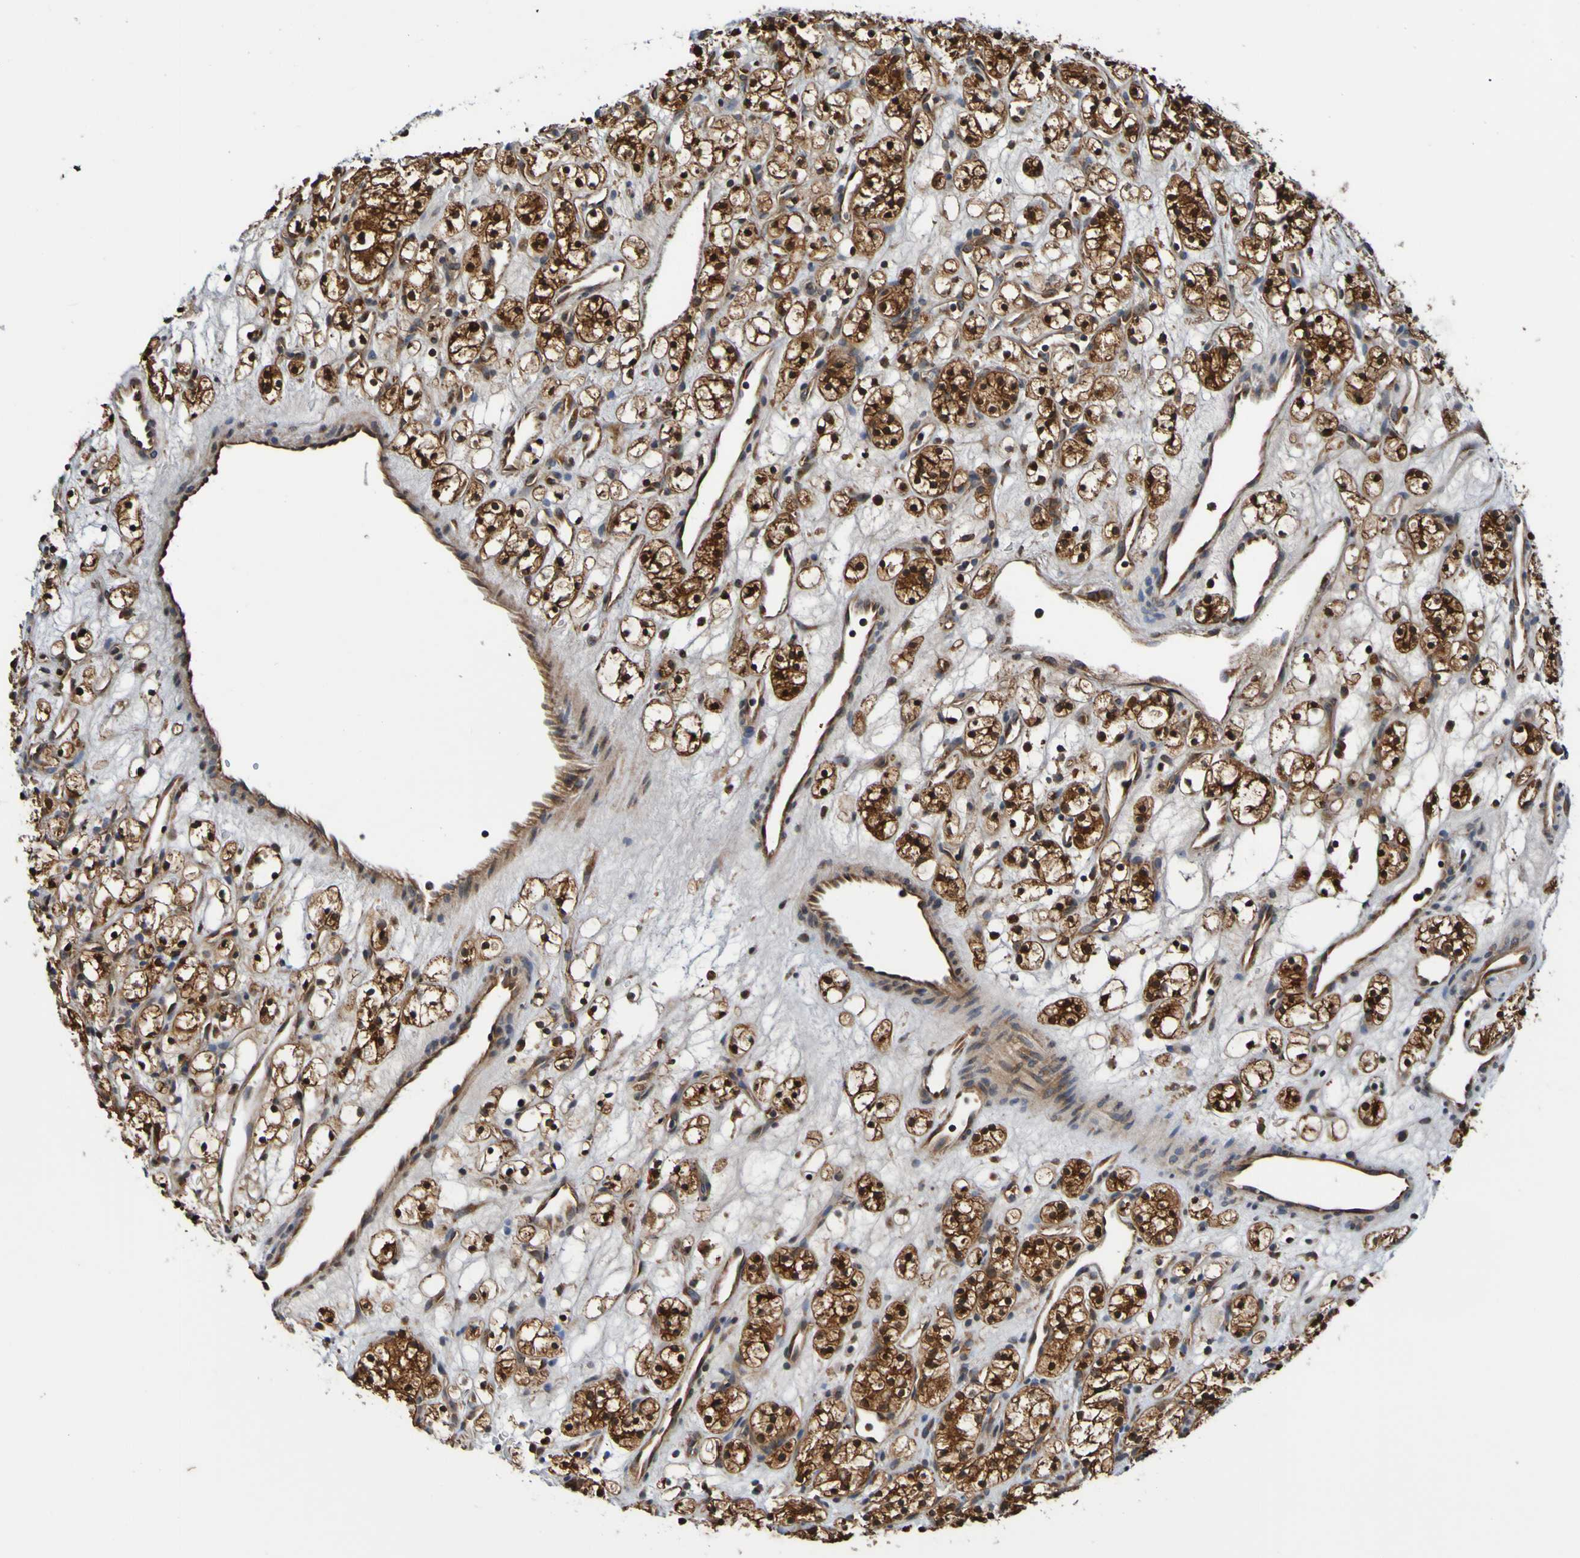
{"staining": {"intensity": "strong", "quantity": ">75%", "location": "cytoplasmic/membranous,nuclear"}, "tissue": "renal cancer", "cell_type": "Tumor cells", "image_type": "cancer", "snomed": [{"axis": "morphology", "description": "Adenocarcinoma, NOS"}, {"axis": "topography", "description": "Kidney"}], "caption": "This histopathology image shows immunohistochemistry staining of human renal cancer, with high strong cytoplasmic/membranous and nuclear positivity in about >75% of tumor cells.", "gene": "AXIN1", "patient": {"sex": "female", "age": 60}}